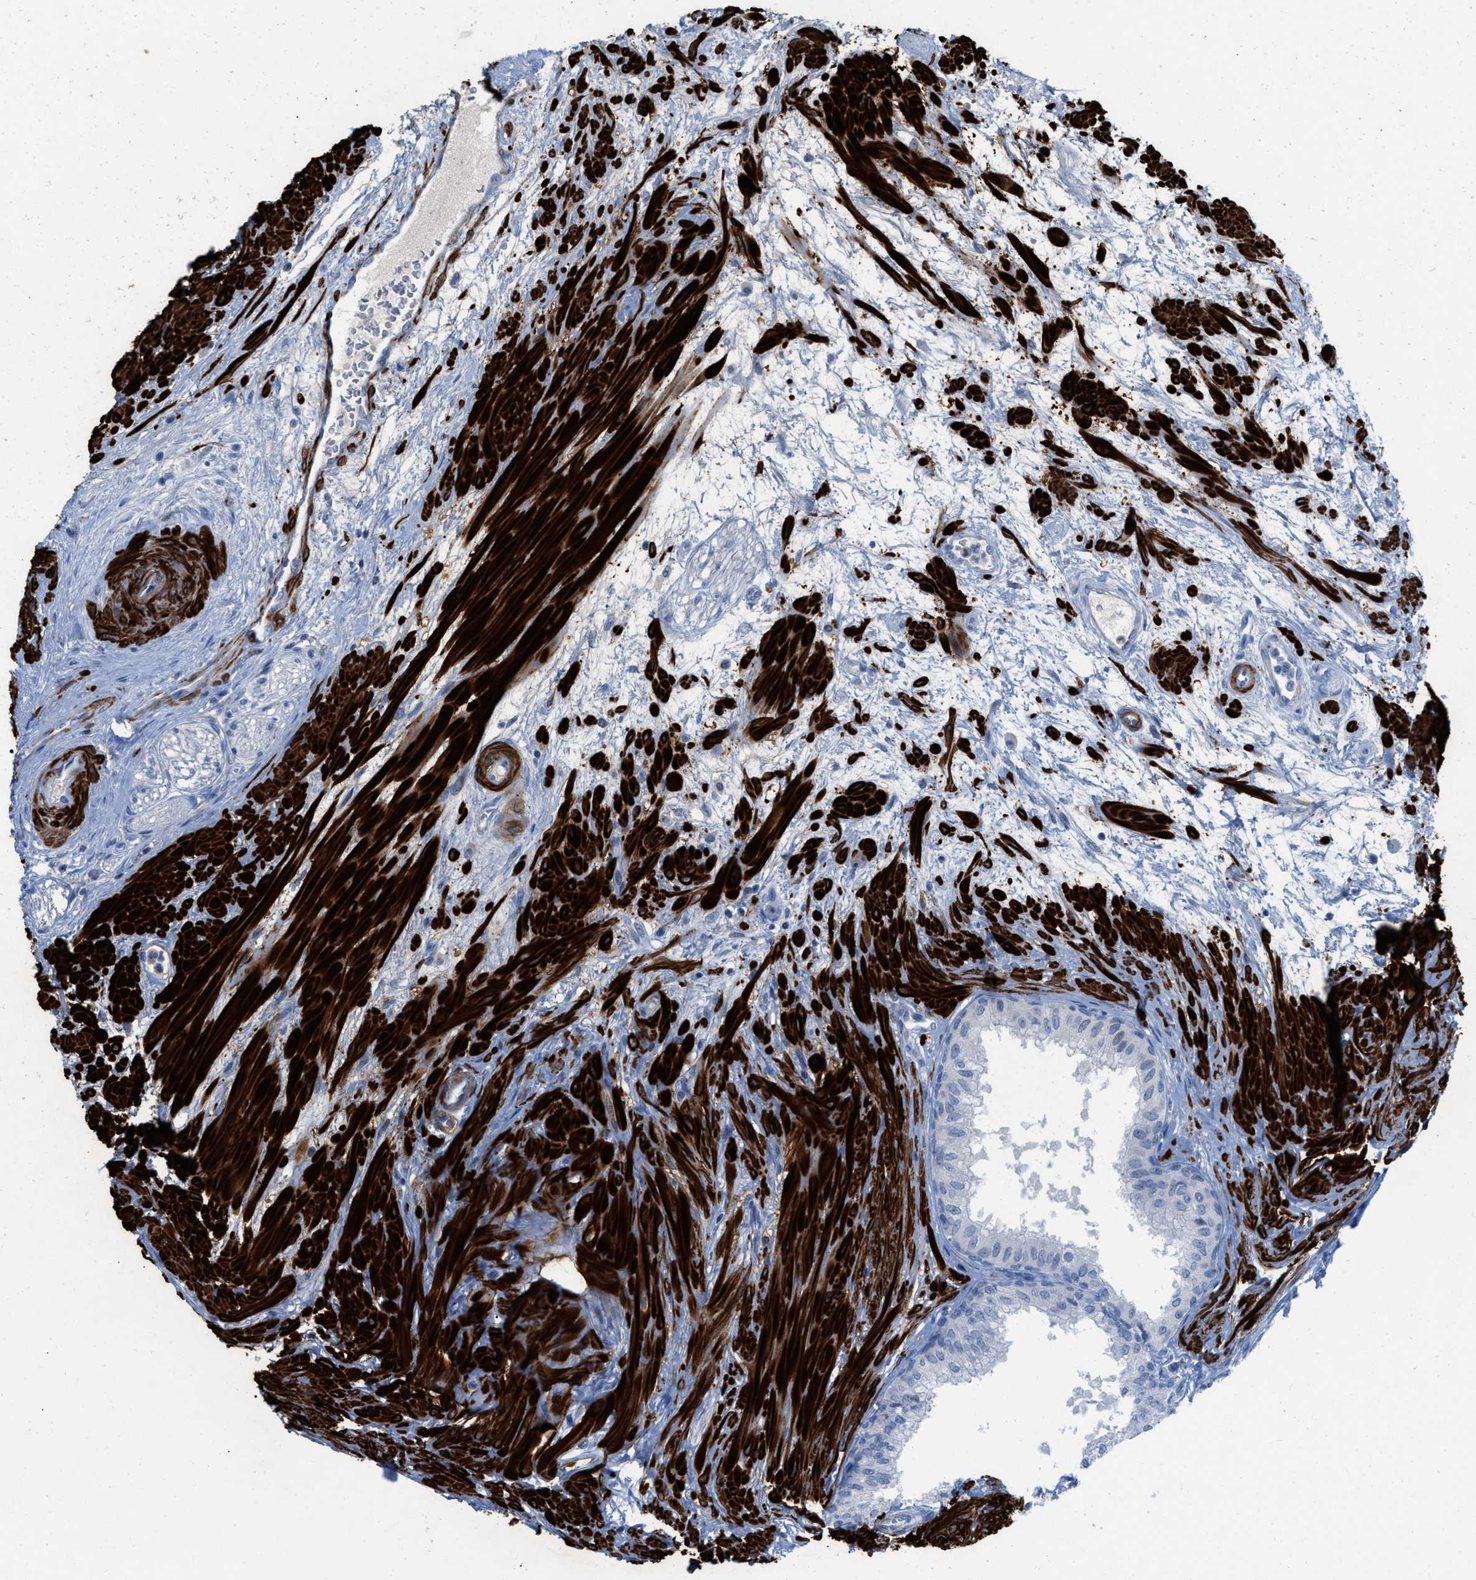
{"staining": {"intensity": "negative", "quantity": "none", "location": "none"}, "tissue": "seminal vesicle", "cell_type": "Glandular cells", "image_type": "normal", "snomed": [{"axis": "morphology", "description": "Normal tissue, NOS"}, {"axis": "topography", "description": "Prostate"}, {"axis": "topography", "description": "Seminal veicle"}], "caption": "Protein analysis of unremarkable seminal vesicle demonstrates no significant positivity in glandular cells.", "gene": "TAGLN", "patient": {"sex": "male", "age": 60}}